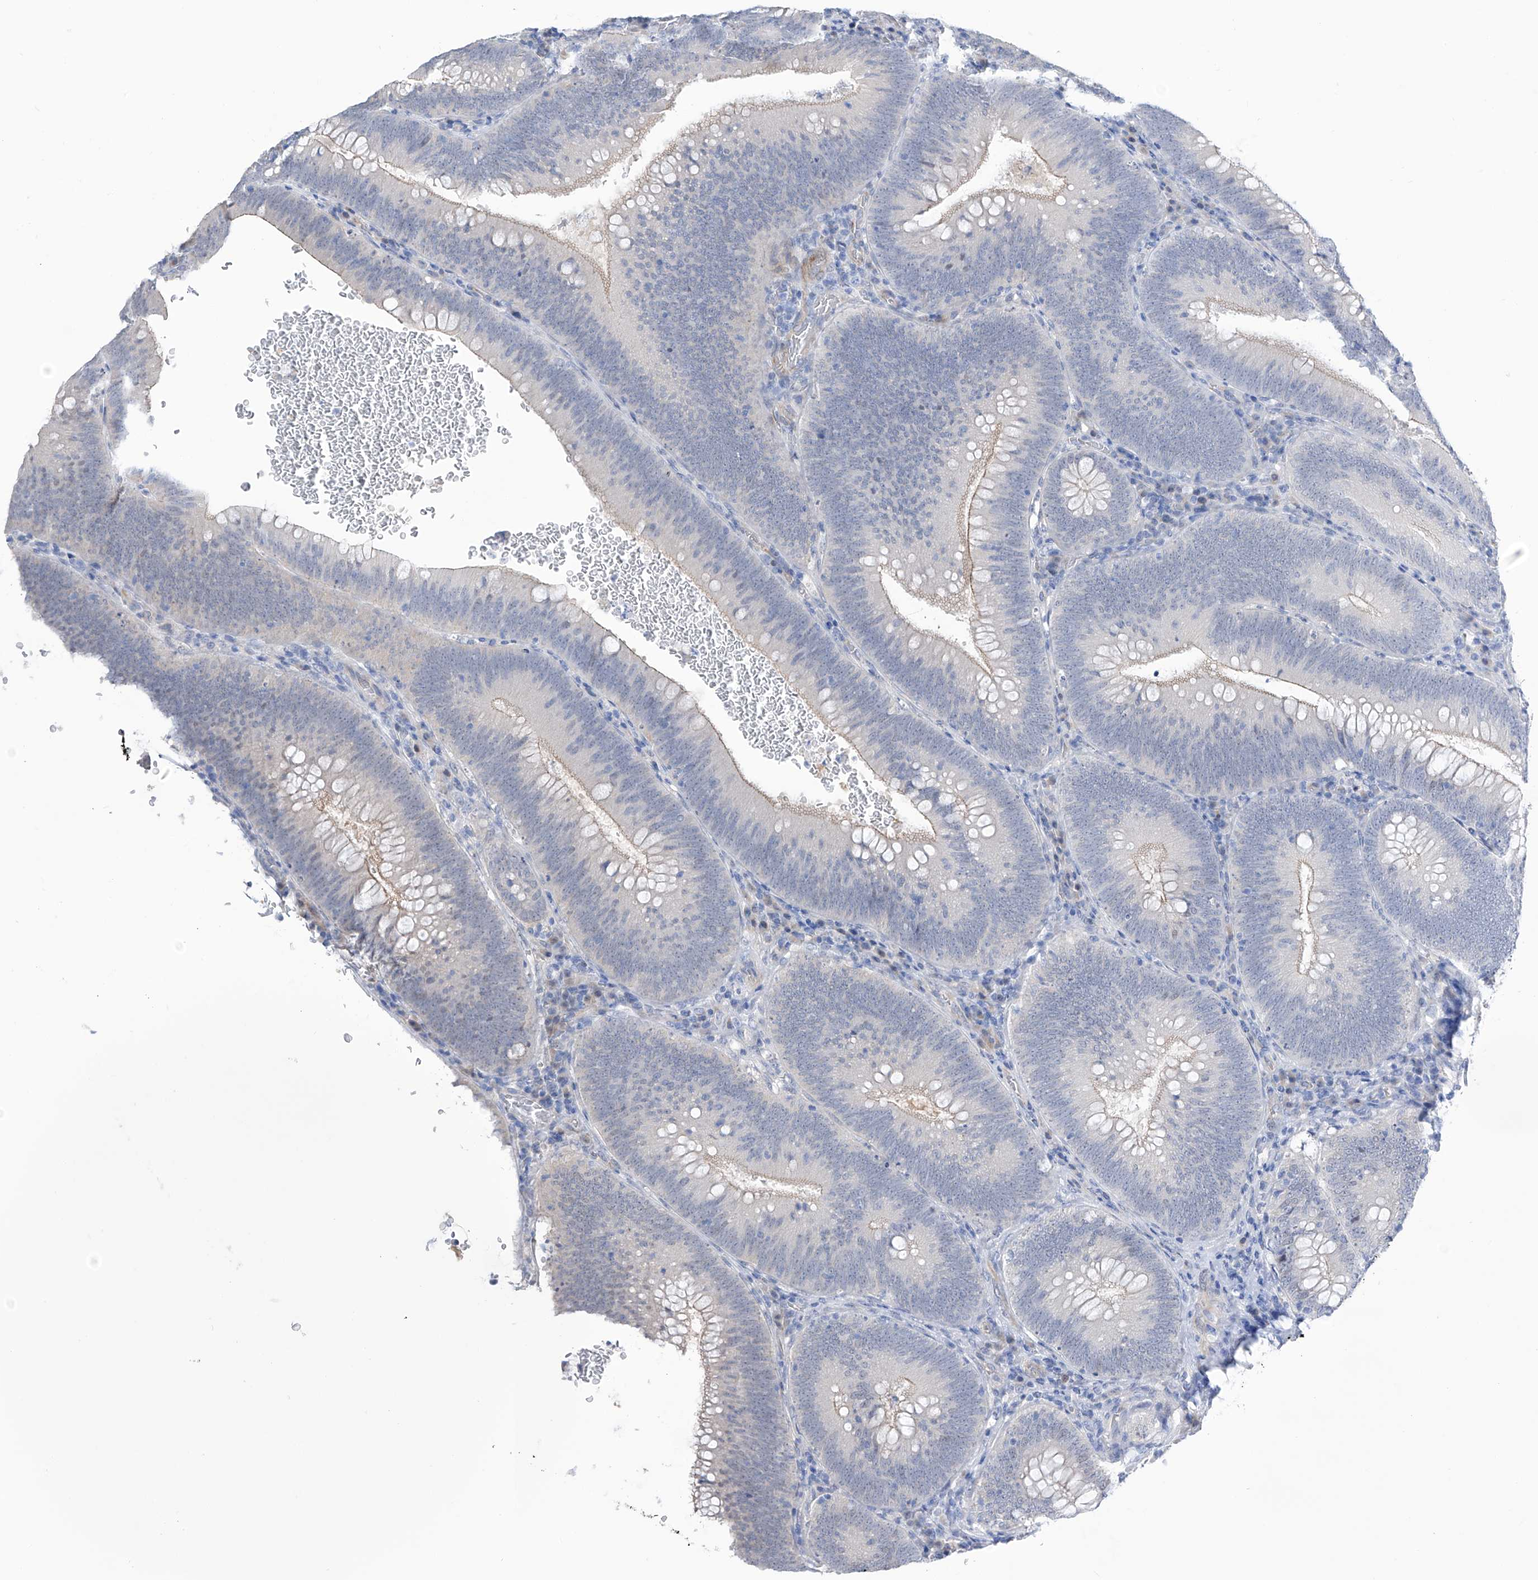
{"staining": {"intensity": "negative", "quantity": "none", "location": "none"}, "tissue": "colorectal cancer", "cell_type": "Tumor cells", "image_type": "cancer", "snomed": [{"axis": "morphology", "description": "Normal tissue, NOS"}, {"axis": "topography", "description": "Colon"}], "caption": "Immunohistochemical staining of human colorectal cancer shows no significant positivity in tumor cells.", "gene": "PGM3", "patient": {"sex": "female", "age": 82}}